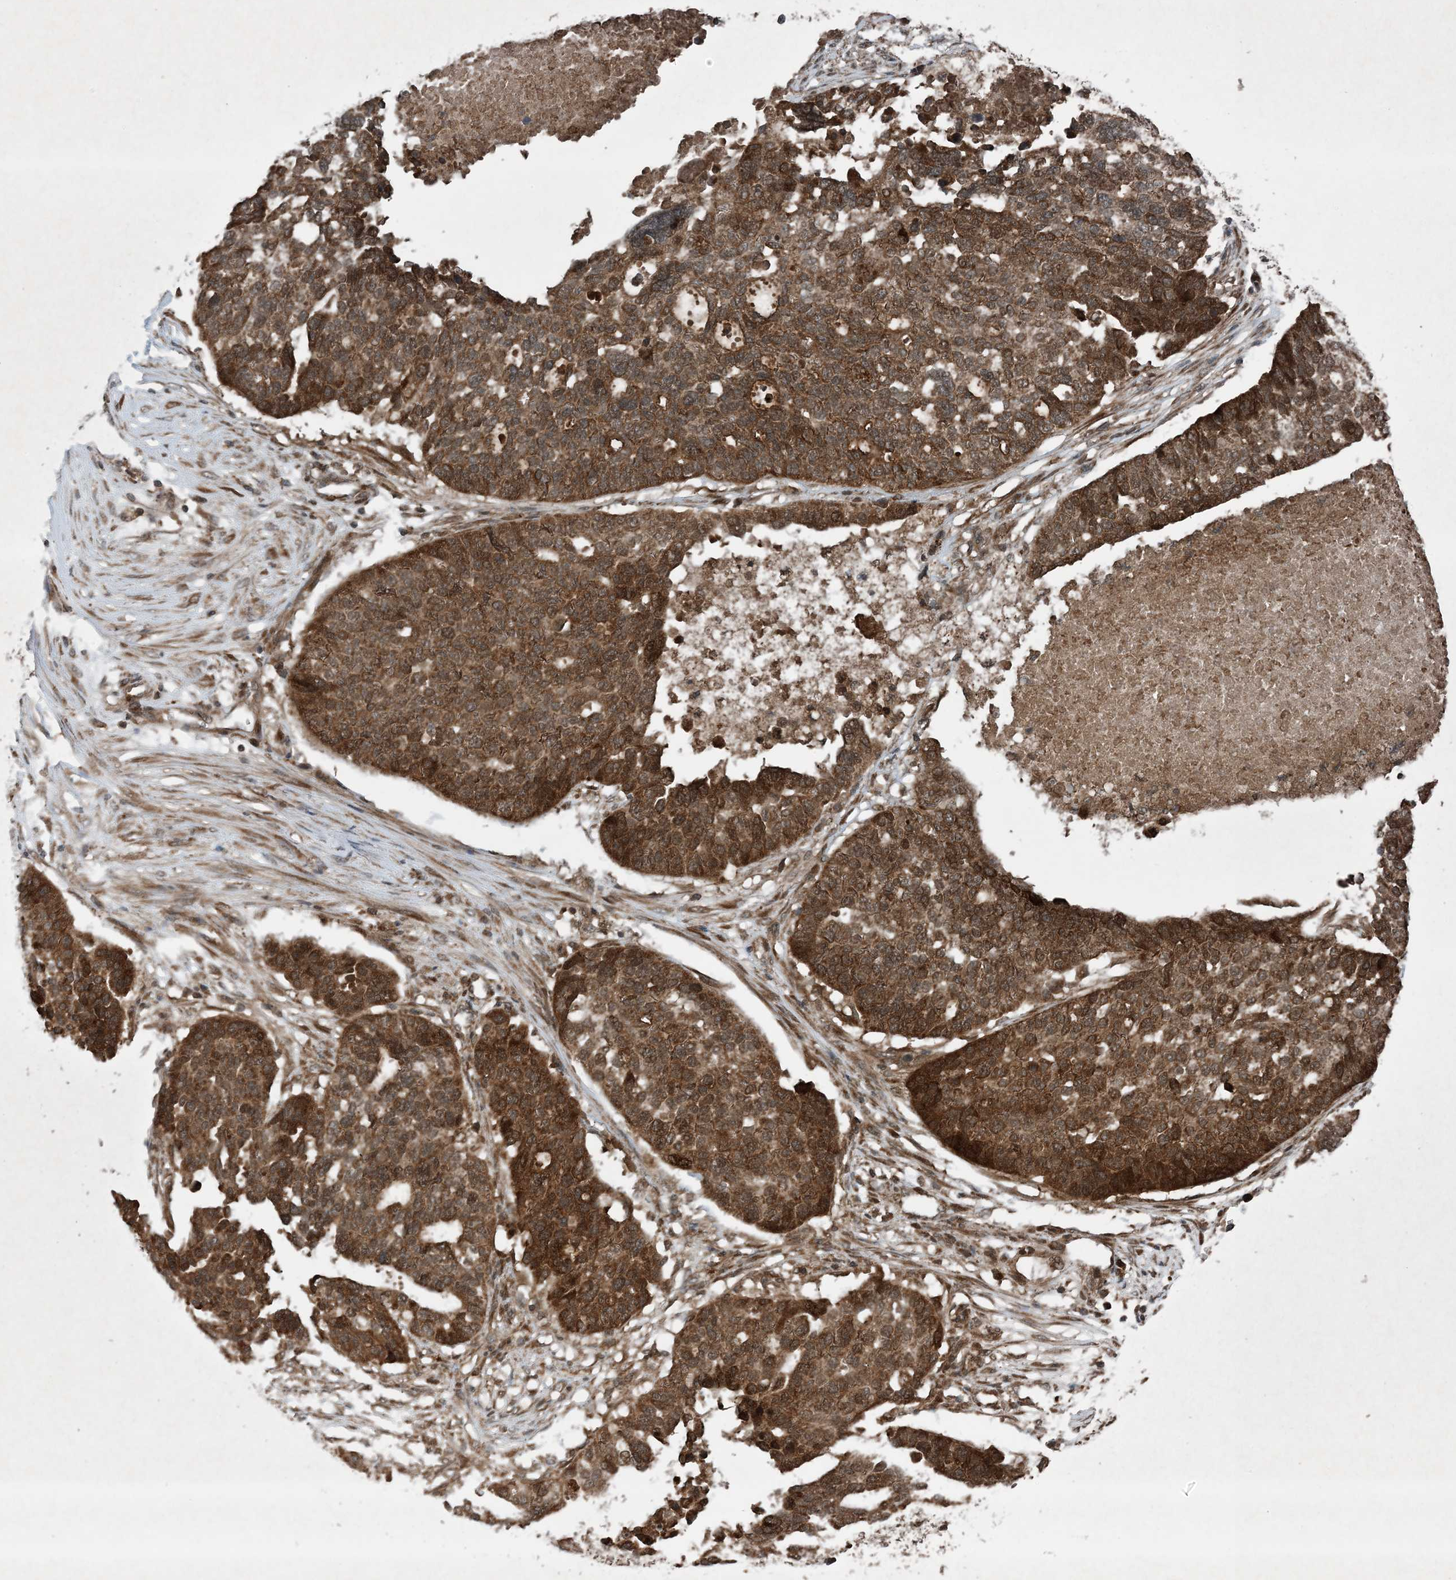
{"staining": {"intensity": "strong", "quantity": ">75%", "location": "cytoplasmic/membranous"}, "tissue": "ovarian cancer", "cell_type": "Tumor cells", "image_type": "cancer", "snomed": [{"axis": "morphology", "description": "Cystadenocarcinoma, serous, NOS"}, {"axis": "topography", "description": "Ovary"}], "caption": "This image exhibits IHC staining of ovarian cancer (serous cystadenocarcinoma), with high strong cytoplasmic/membranous staining in about >75% of tumor cells.", "gene": "GNG5", "patient": {"sex": "female", "age": 59}}